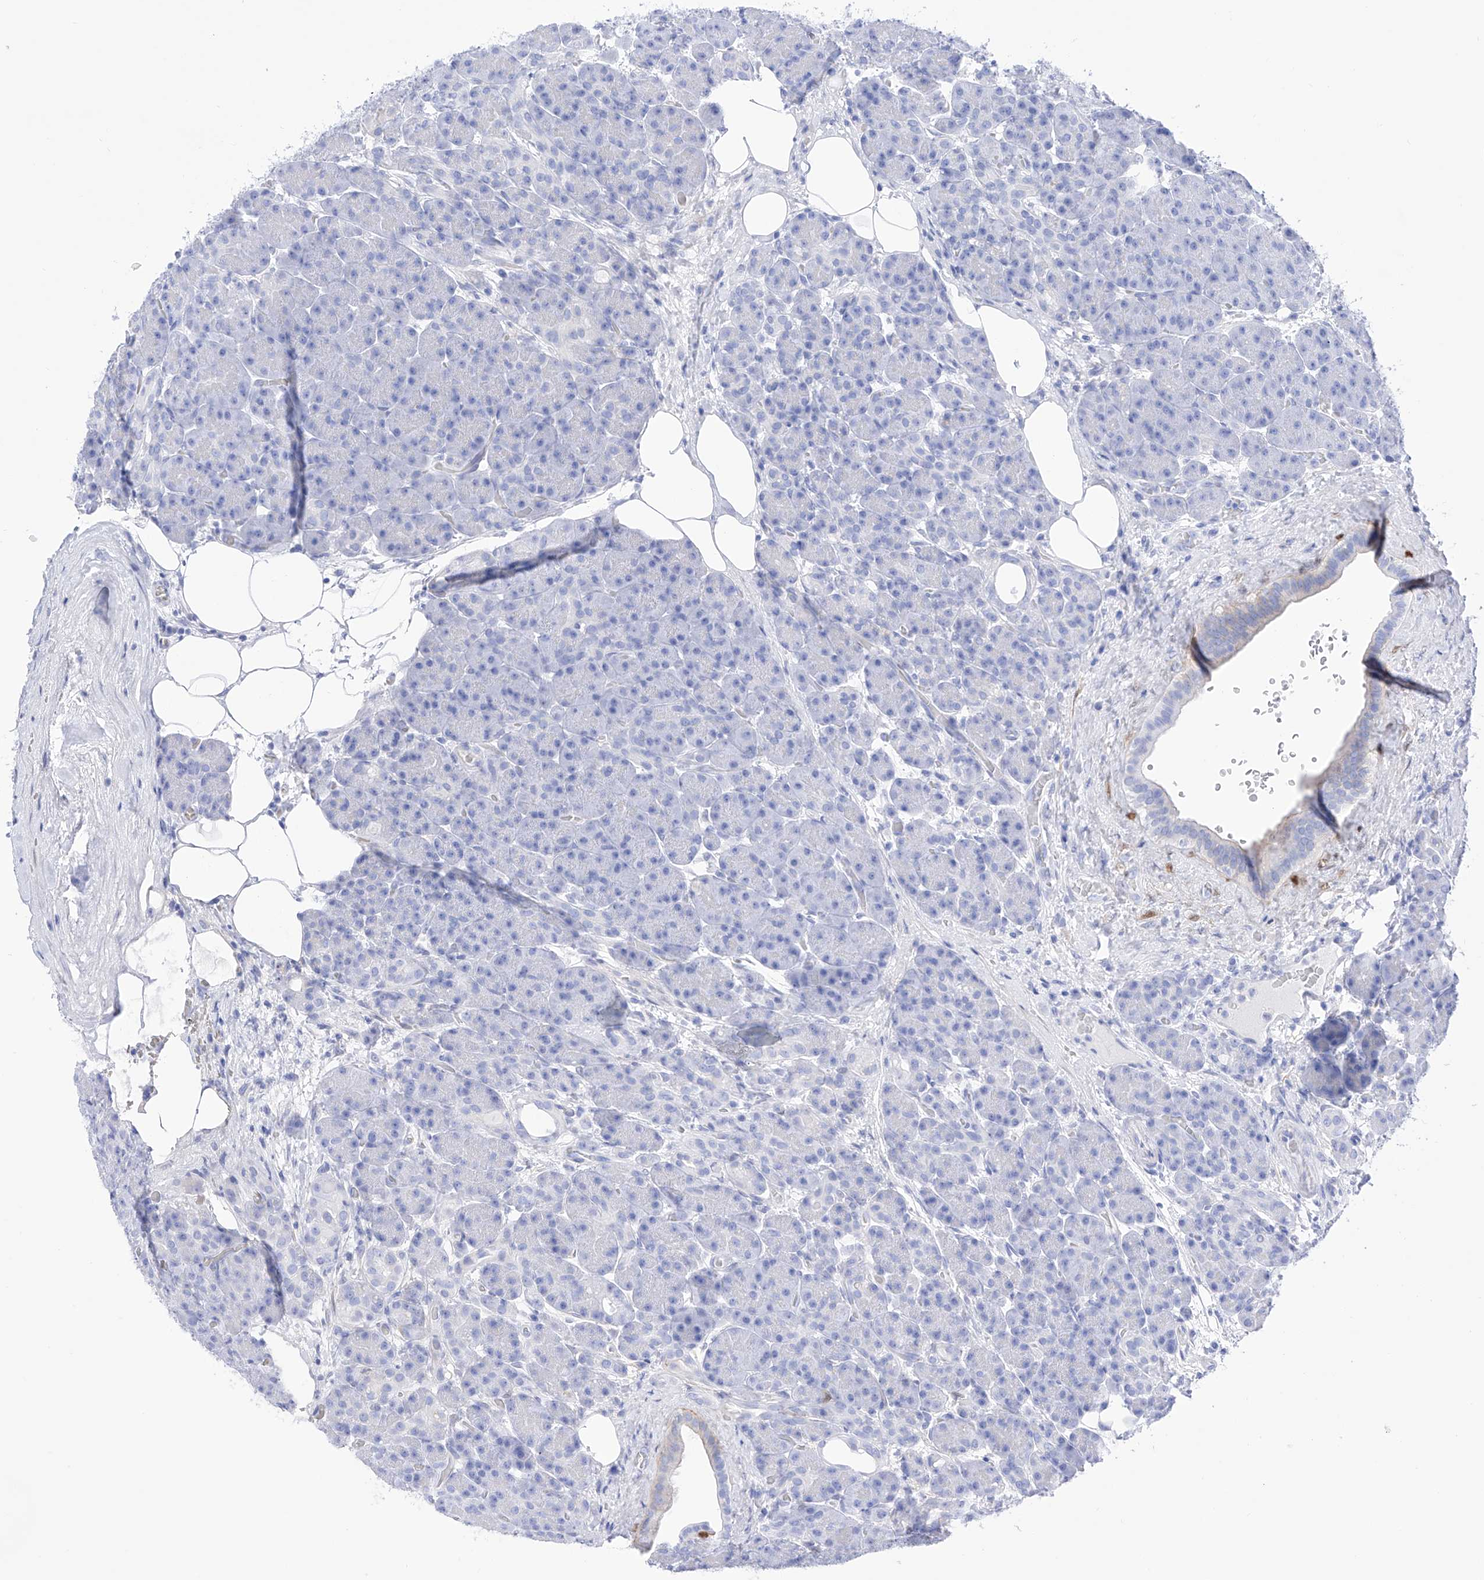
{"staining": {"intensity": "negative", "quantity": "none", "location": "none"}, "tissue": "pancreas", "cell_type": "Exocrine glandular cells", "image_type": "normal", "snomed": [{"axis": "morphology", "description": "Normal tissue, NOS"}, {"axis": "topography", "description": "Pancreas"}], "caption": "Immunohistochemical staining of unremarkable pancreas shows no significant staining in exocrine glandular cells.", "gene": "TRPC7", "patient": {"sex": "male", "age": 63}}